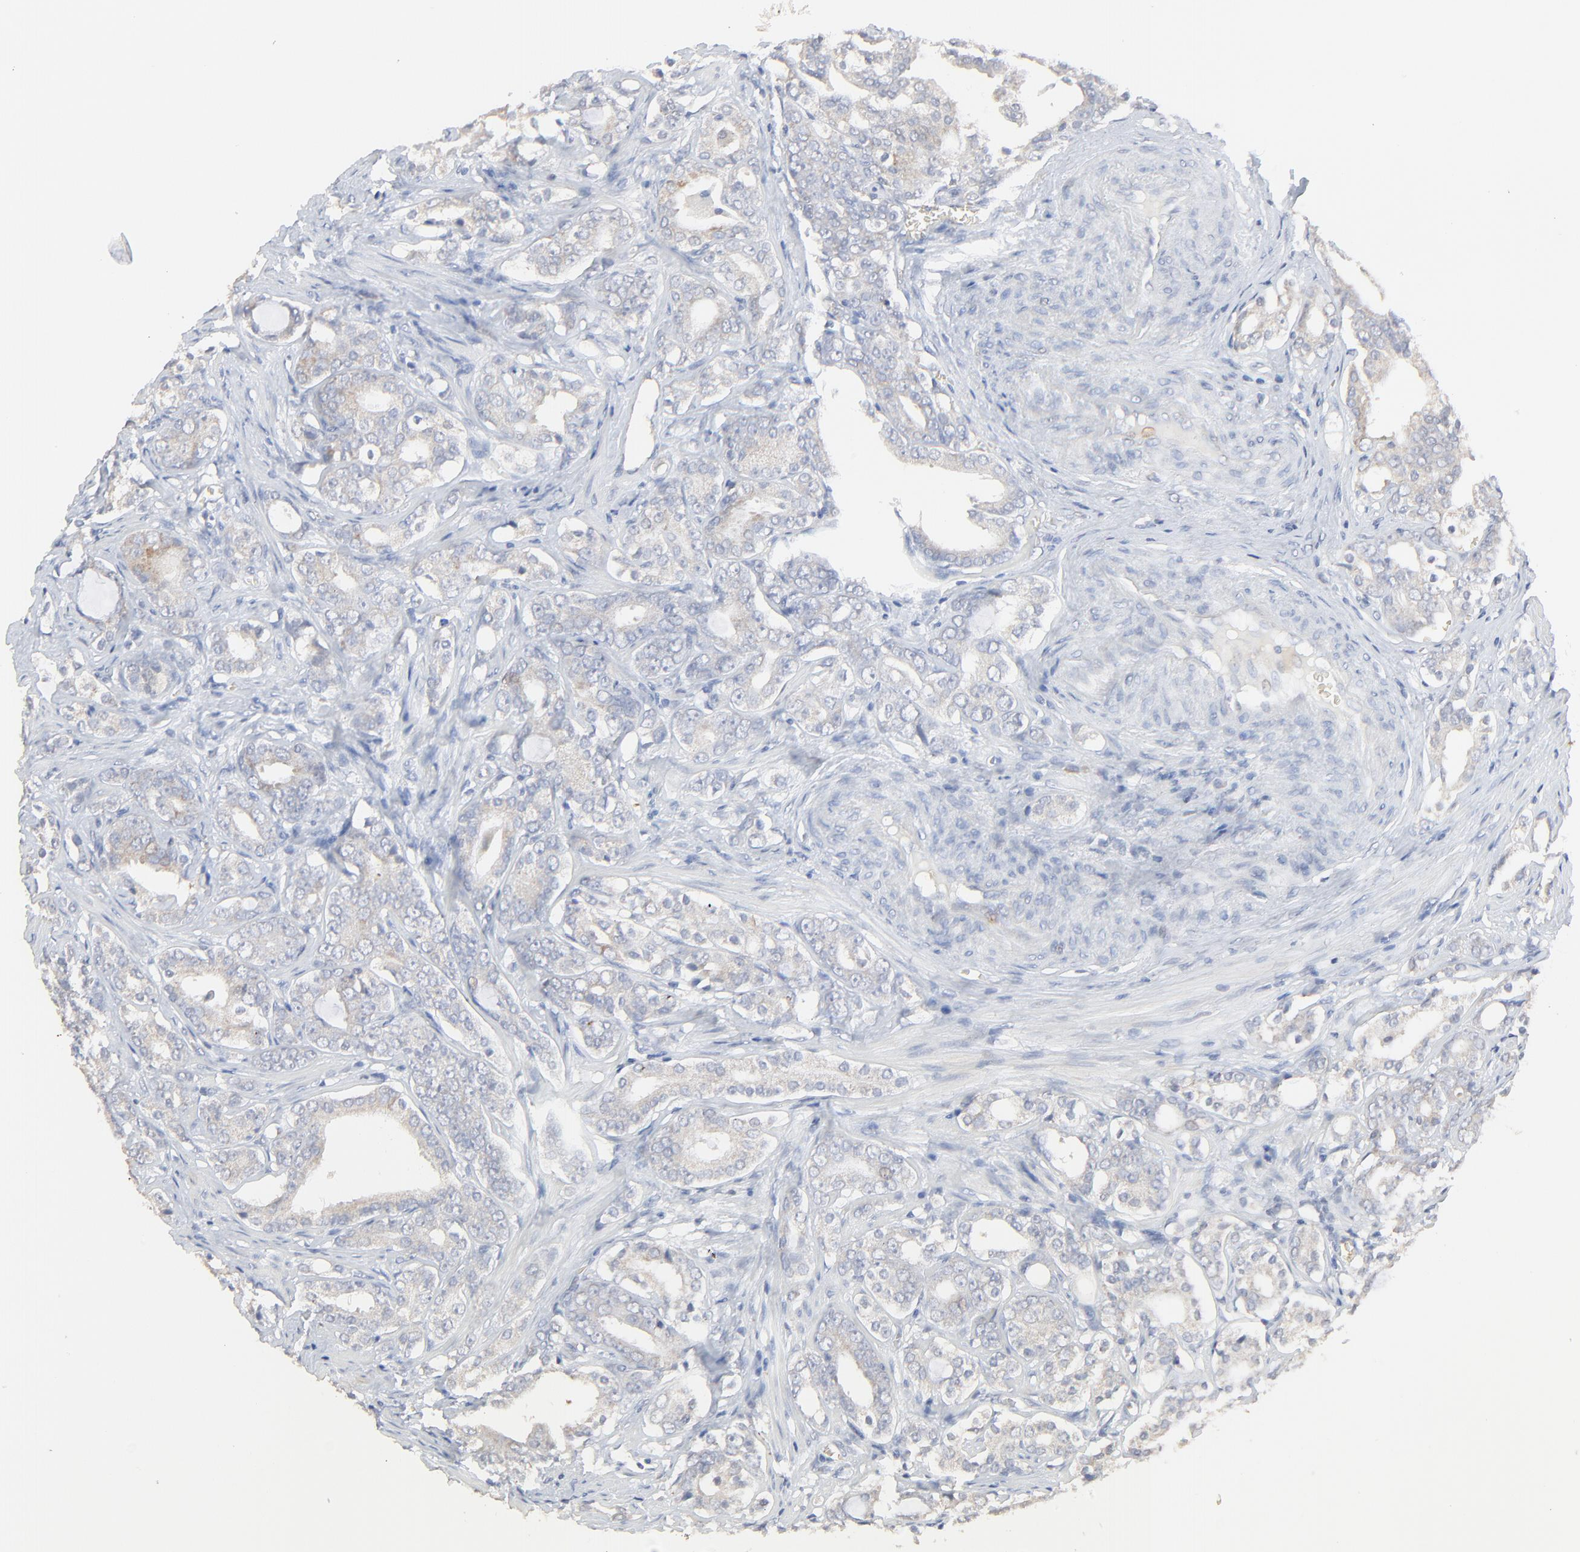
{"staining": {"intensity": "weak", "quantity": "25%-75%", "location": "cytoplasmic/membranous"}, "tissue": "prostate cancer", "cell_type": "Tumor cells", "image_type": "cancer", "snomed": [{"axis": "morphology", "description": "Adenocarcinoma, Low grade"}, {"axis": "topography", "description": "Prostate"}], "caption": "The immunohistochemical stain shows weak cytoplasmic/membranous staining in tumor cells of prostate adenocarcinoma (low-grade) tissue.", "gene": "FANCB", "patient": {"sex": "male", "age": 59}}